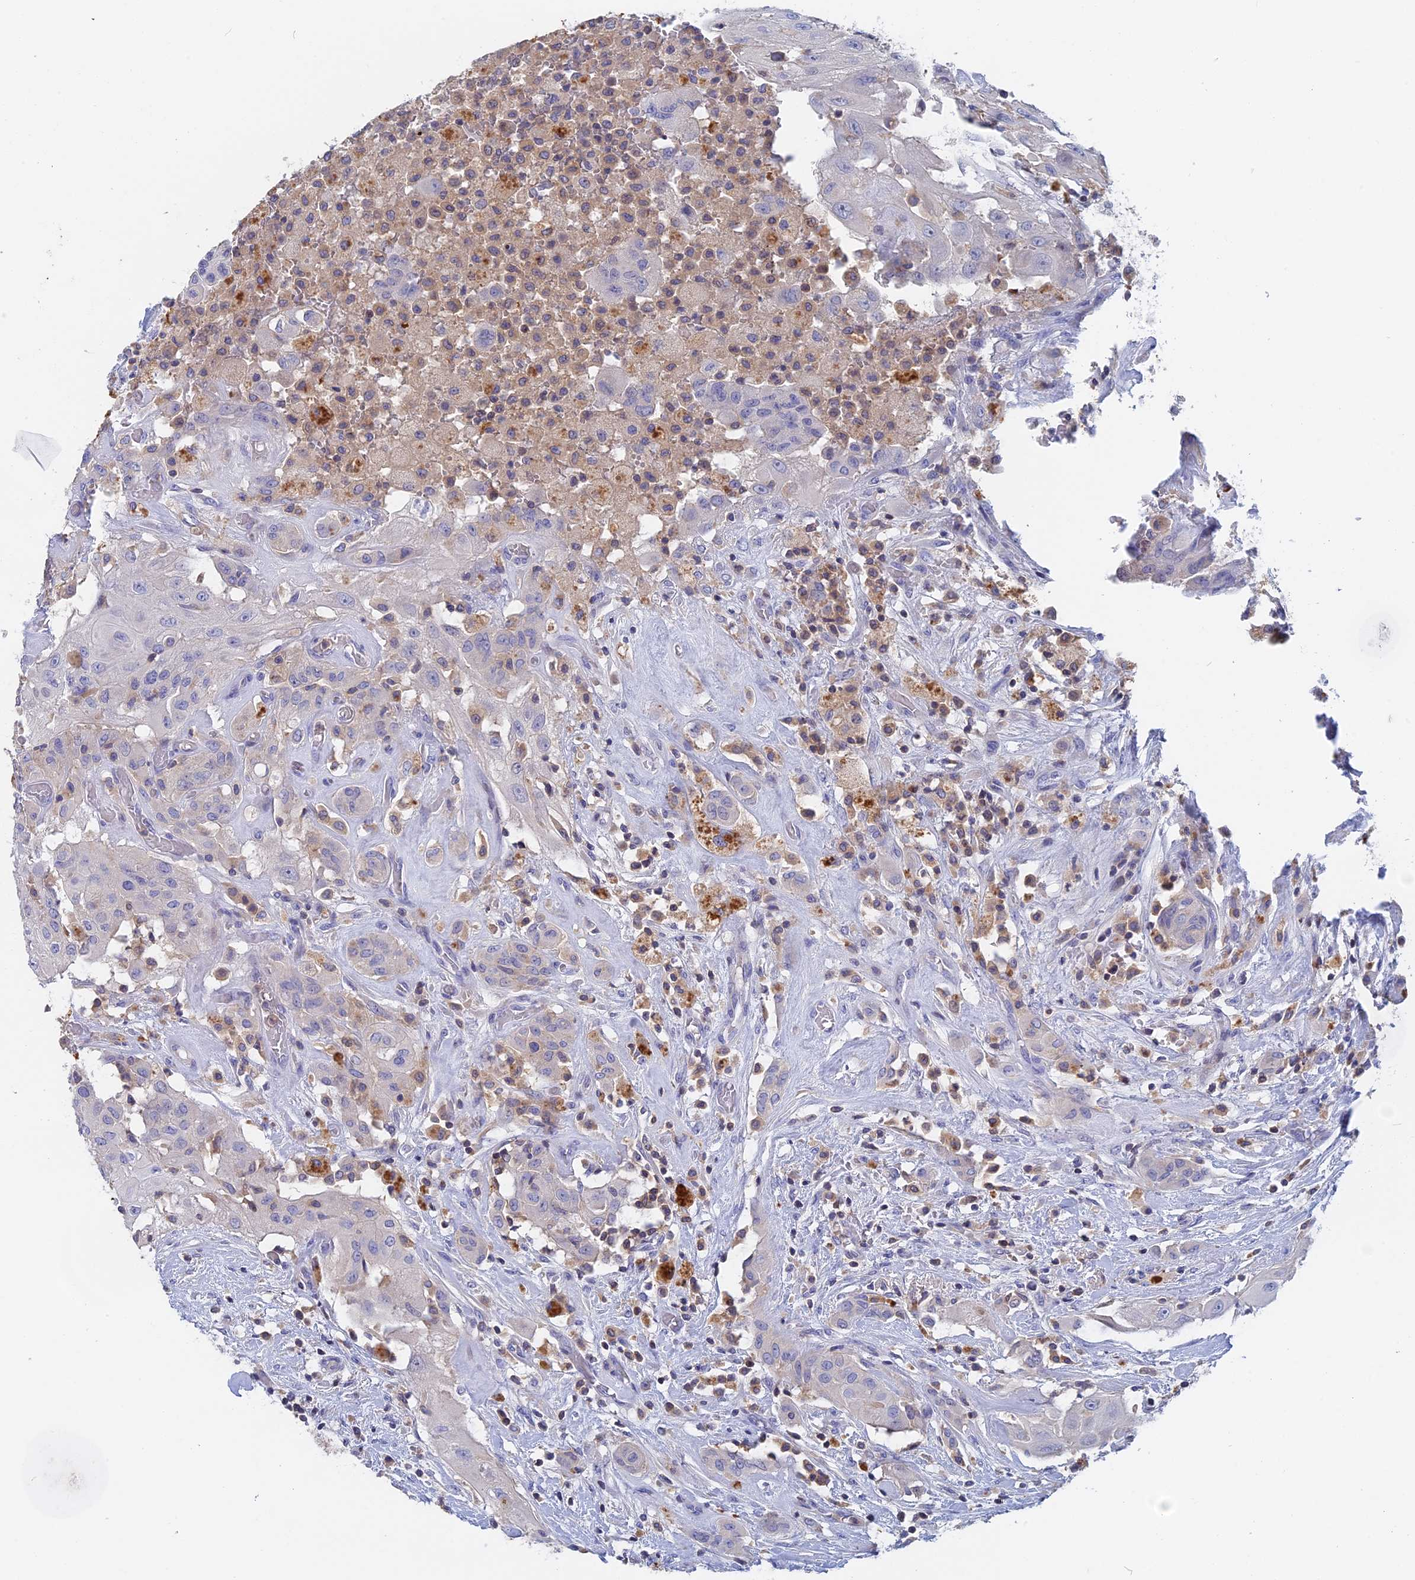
{"staining": {"intensity": "negative", "quantity": "none", "location": "none"}, "tissue": "thyroid cancer", "cell_type": "Tumor cells", "image_type": "cancer", "snomed": [{"axis": "morphology", "description": "Papillary adenocarcinoma, NOS"}, {"axis": "topography", "description": "Thyroid gland"}], "caption": "A photomicrograph of thyroid cancer stained for a protein demonstrates no brown staining in tumor cells.", "gene": "ACP7", "patient": {"sex": "female", "age": 59}}